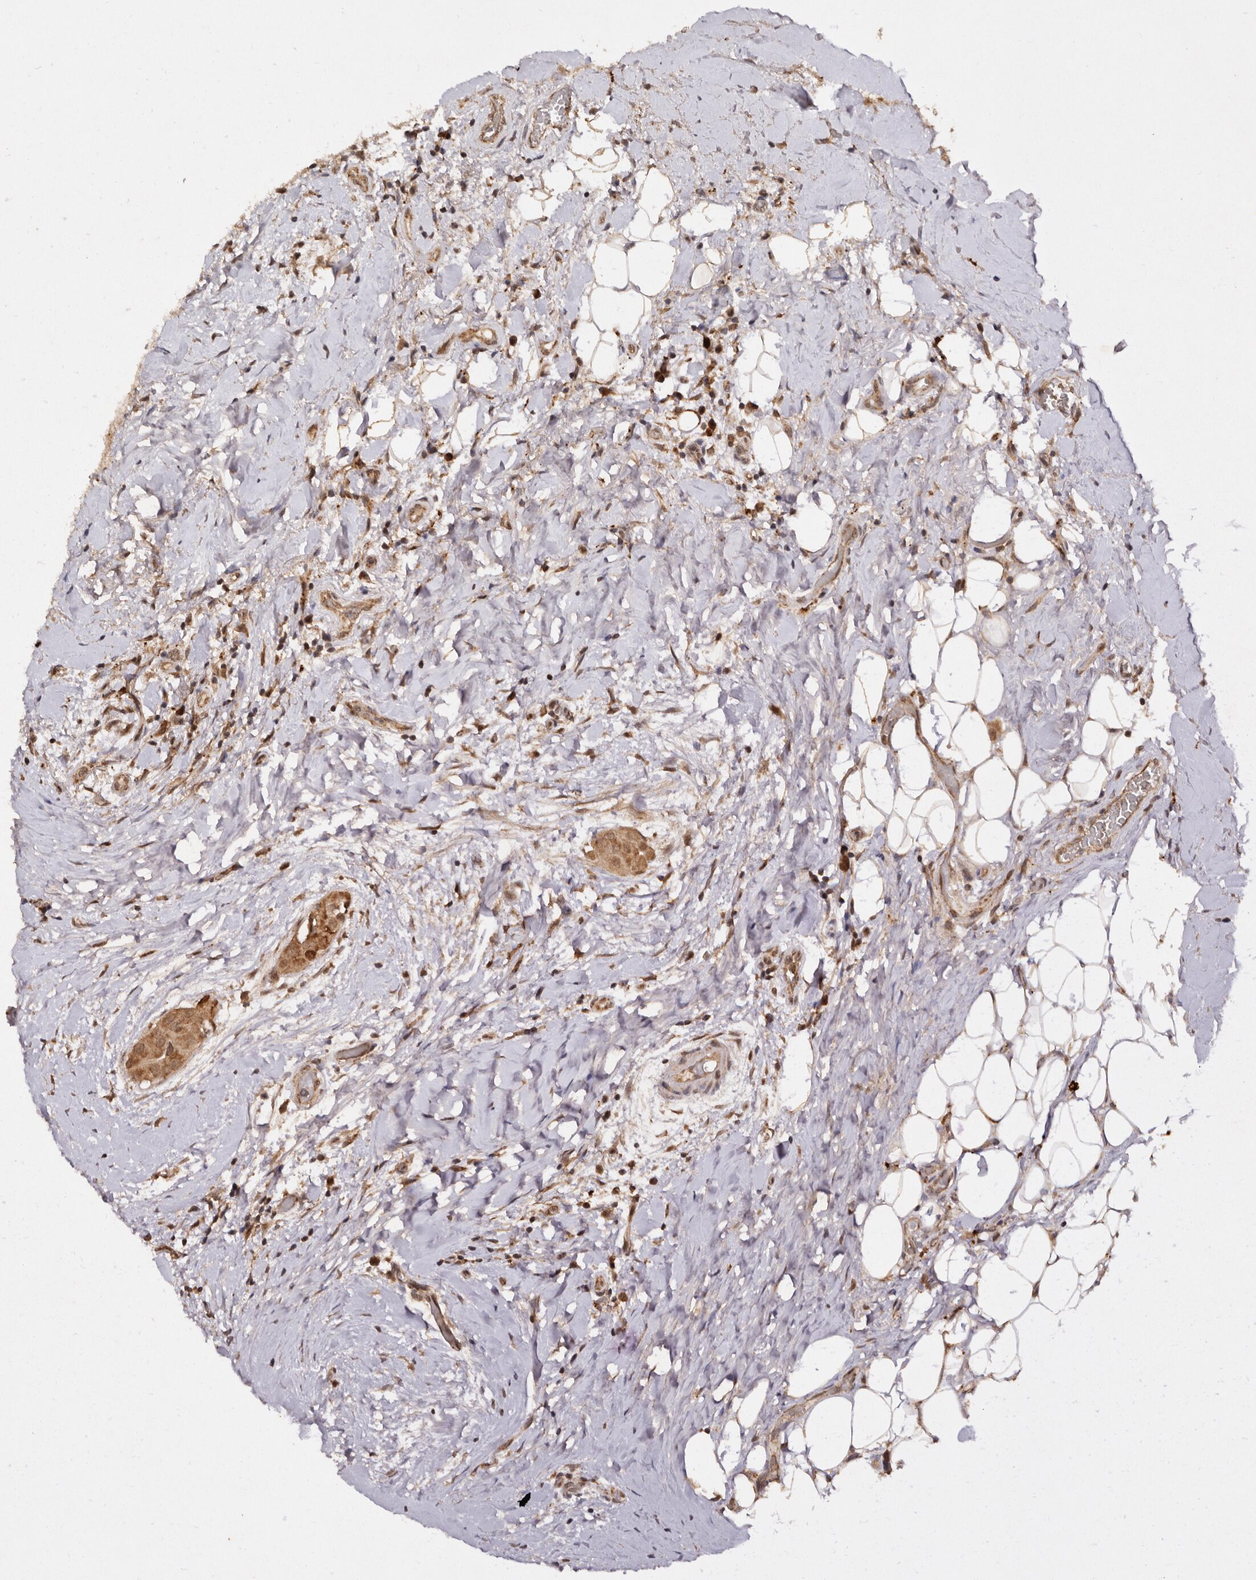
{"staining": {"intensity": "moderate", "quantity": ">75%", "location": "cytoplasmic/membranous,nuclear"}, "tissue": "thyroid cancer", "cell_type": "Tumor cells", "image_type": "cancer", "snomed": [{"axis": "morphology", "description": "Papillary adenocarcinoma, NOS"}, {"axis": "topography", "description": "Thyroid gland"}], "caption": "Protein staining by immunohistochemistry displays moderate cytoplasmic/membranous and nuclear positivity in about >75% of tumor cells in thyroid cancer (papillary adenocarcinoma).", "gene": "TARS2", "patient": {"sex": "male", "age": 33}}